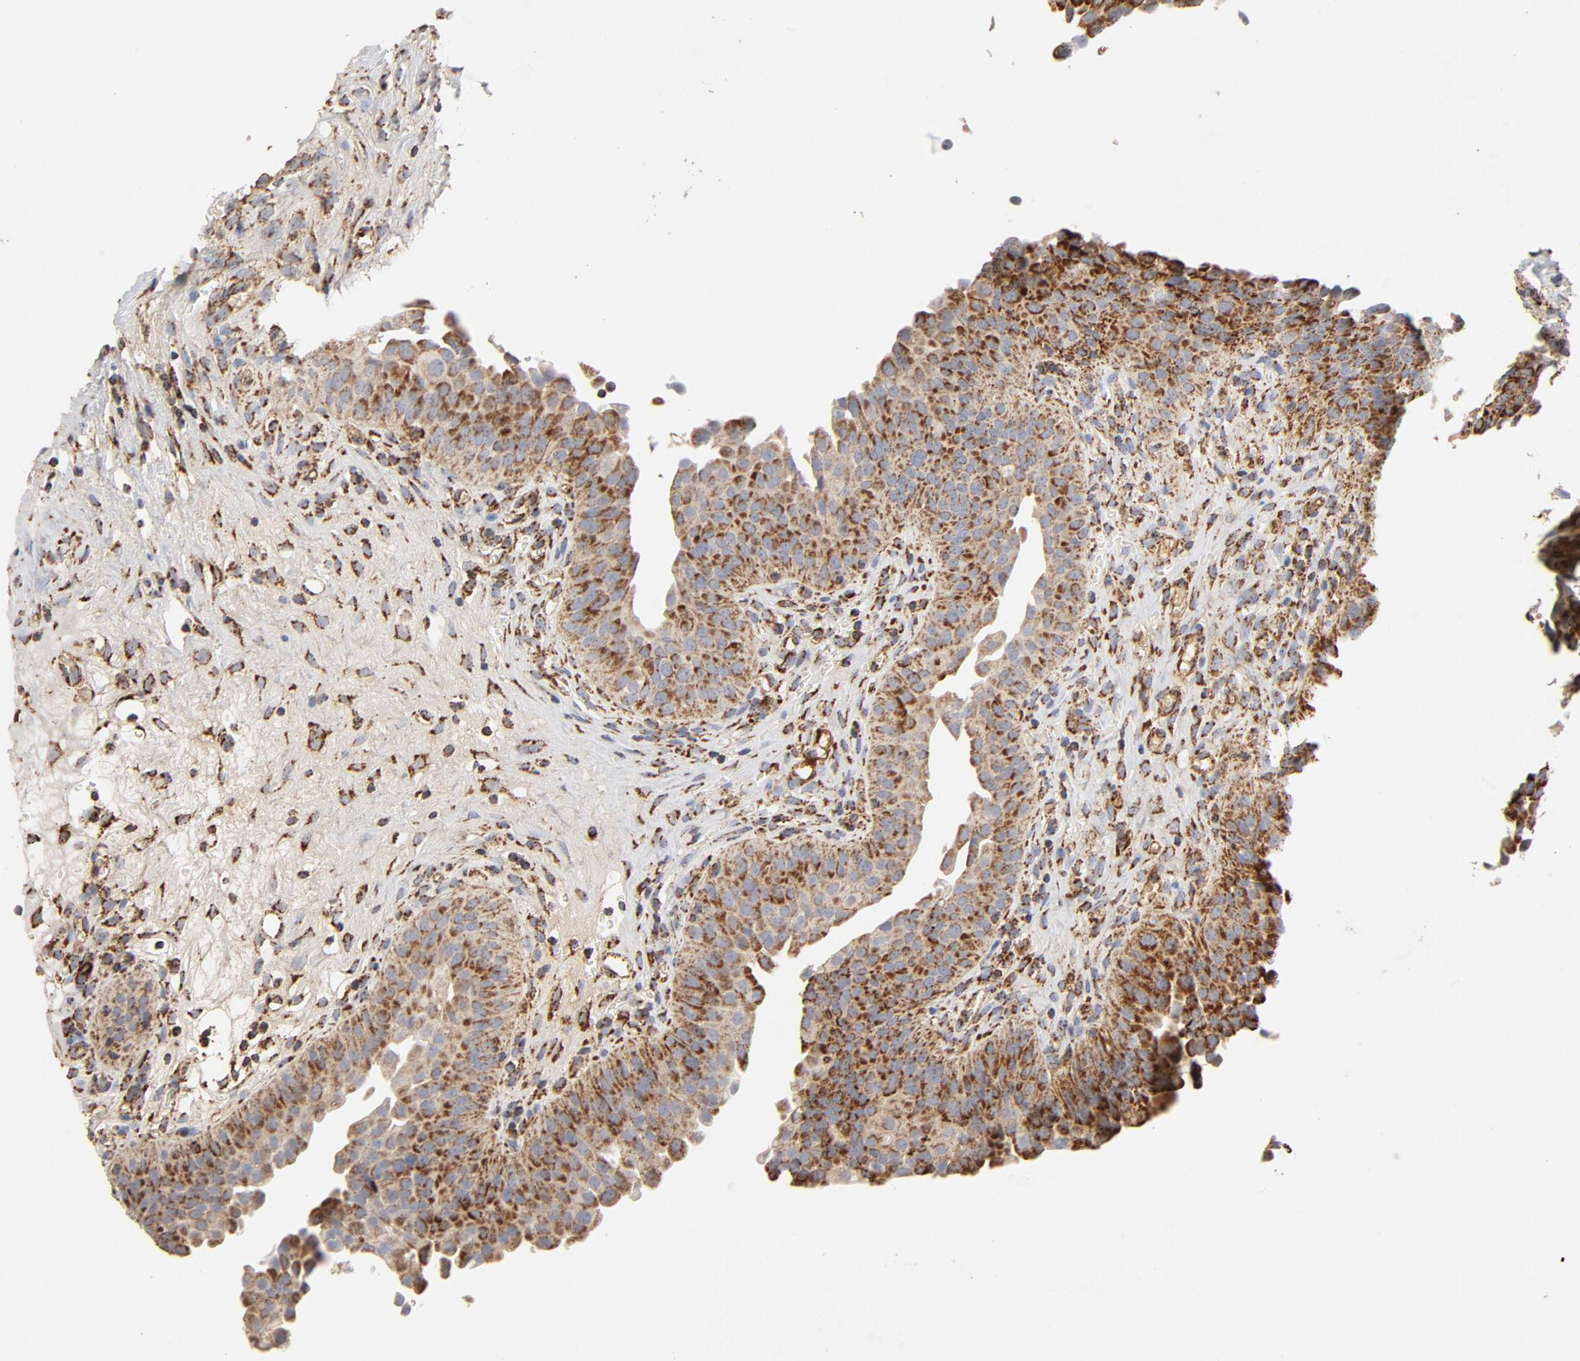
{"staining": {"intensity": "strong", "quantity": ">75%", "location": "cytoplasmic/membranous"}, "tissue": "urinary bladder", "cell_type": "Urothelial cells", "image_type": "normal", "snomed": [{"axis": "morphology", "description": "Normal tissue, NOS"}, {"axis": "morphology", "description": "Dysplasia, NOS"}, {"axis": "topography", "description": "Urinary bladder"}], "caption": "Normal urinary bladder reveals strong cytoplasmic/membranous staining in about >75% of urothelial cells.", "gene": "PCNX4", "patient": {"sex": "male", "age": 35}}